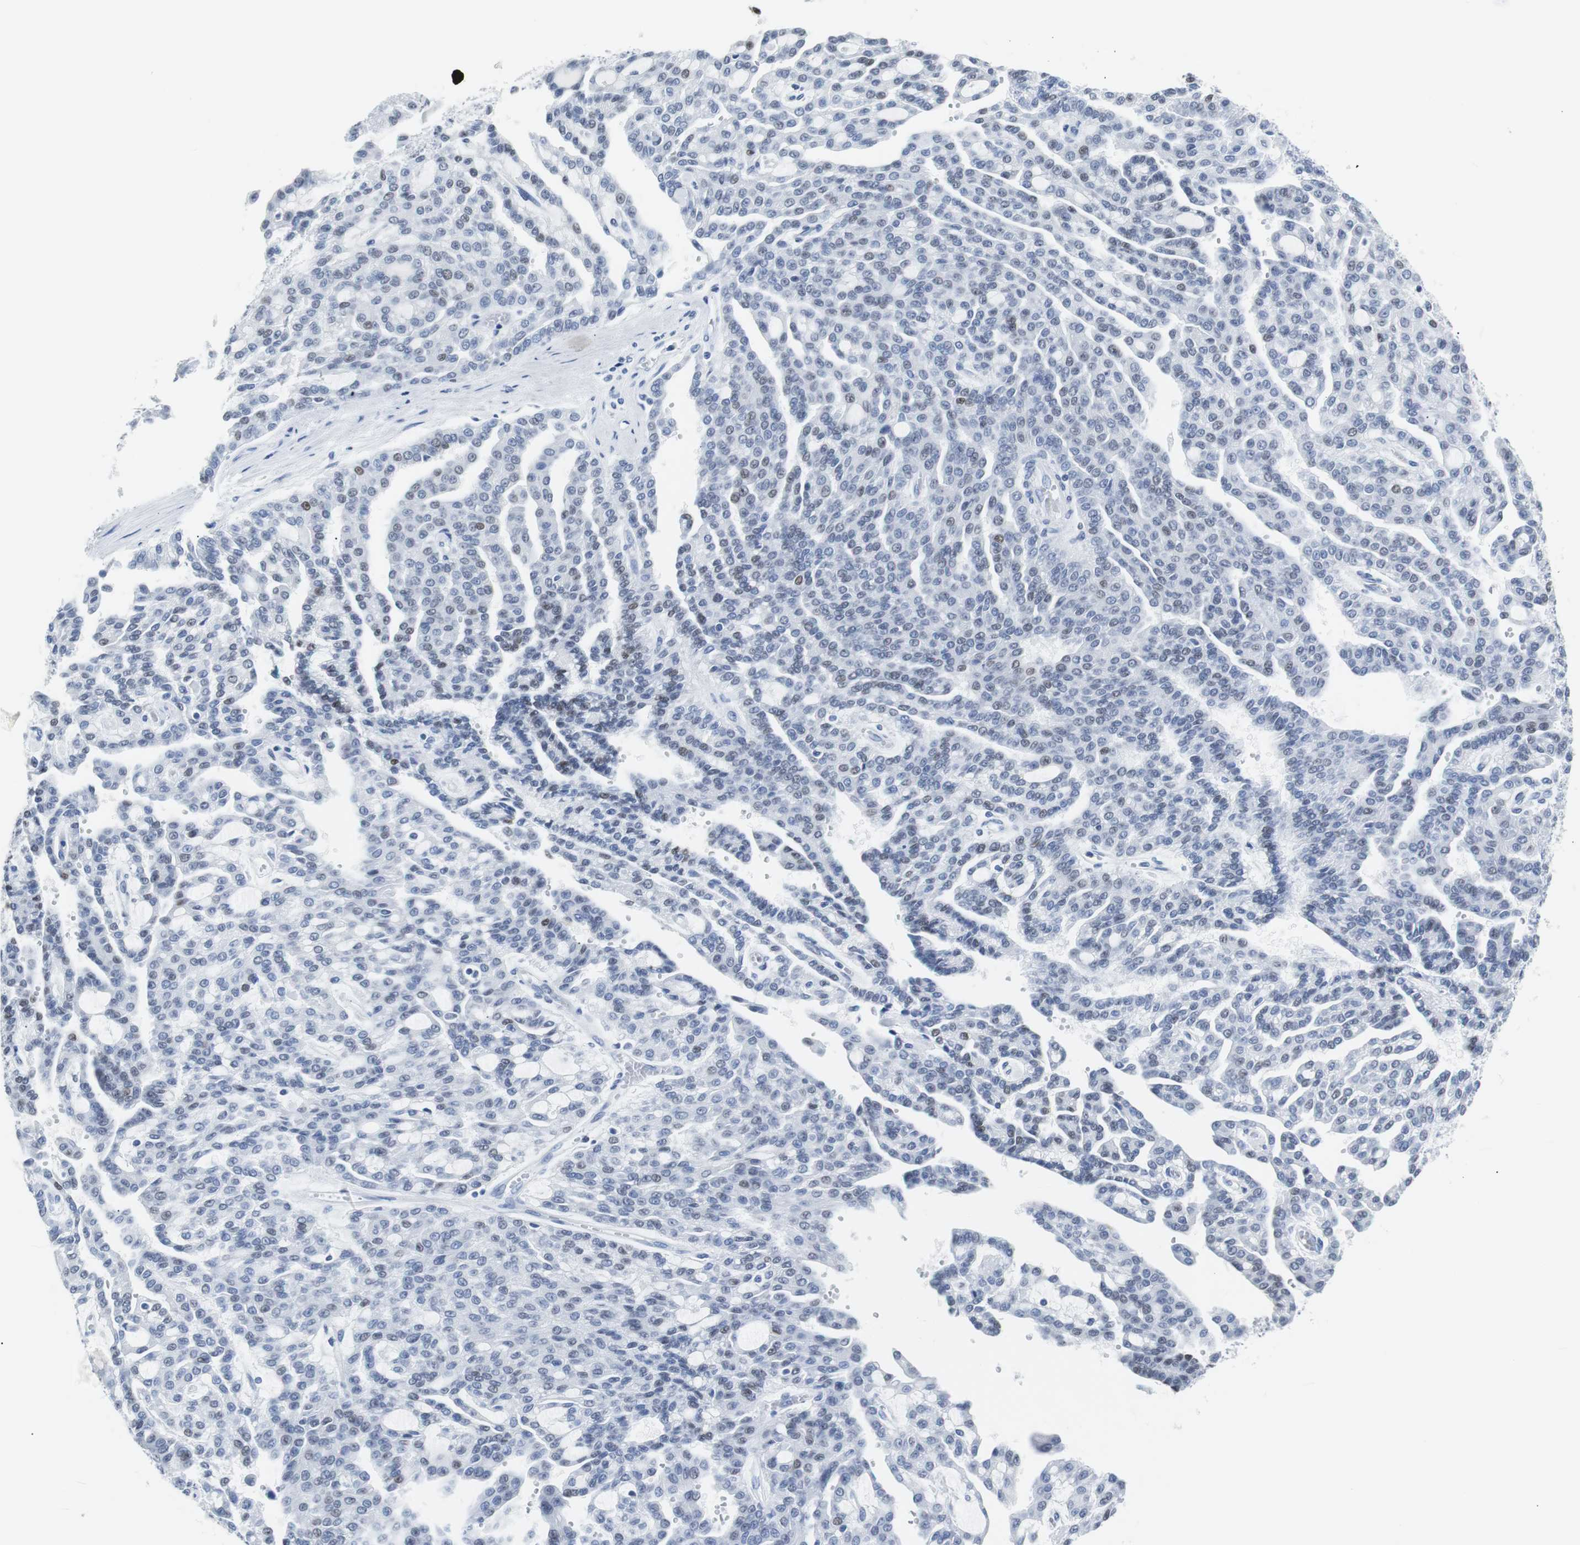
{"staining": {"intensity": "weak", "quantity": "<25%", "location": "nuclear"}, "tissue": "renal cancer", "cell_type": "Tumor cells", "image_type": "cancer", "snomed": [{"axis": "morphology", "description": "Adenocarcinoma, NOS"}, {"axis": "topography", "description": "Kidney"}], "caption": "DAB immunohistochemical staining of human adenocarcinoma (renal) demonstrates no significant staining in tumor cells.", "gene": "JUN", "patient": {"sex": "male", "age": 63}}